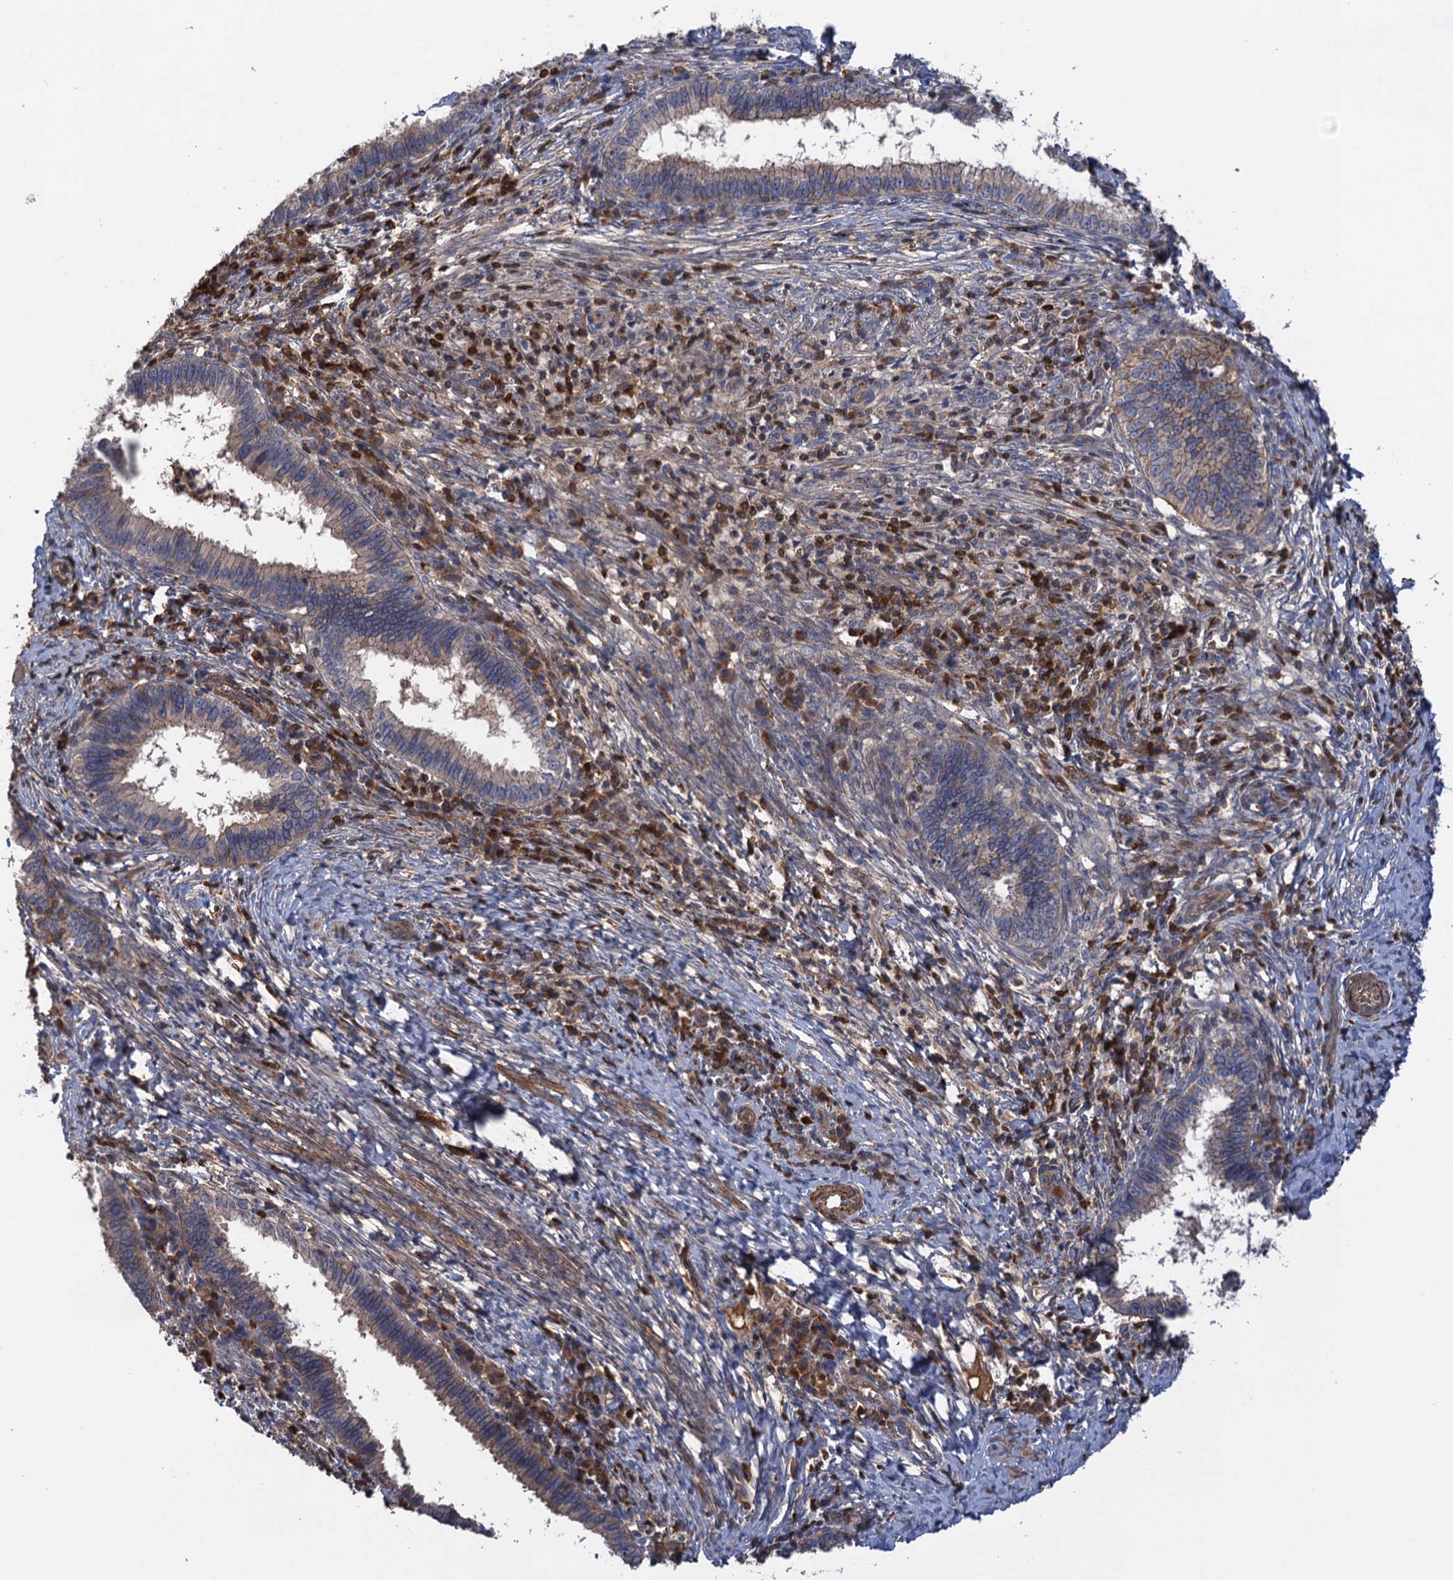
{"staining": {"intensity": "weak", "quantity": "25%-75%", "location": "cytoplasmic/membranous"}, "tissue": "cervical cancer", "cell_type": "Tumor cells", "image_type": "cancer", "snomed": [{"axis": "morphology", "description": "Adenocarcinoma, NOS"}, {"axis": "topography", "description": "Cervix"}], "caption": "Immunohistochemistry image of cervical cancer (adenocarcinoma) stained for a protein (brown), which exhibits low levels of weak cytoplasmic/membranous staining in about 25%-75% of tumor cells.", "gene": "DGKA", "patient": {"sex": "female", "age": 36}}